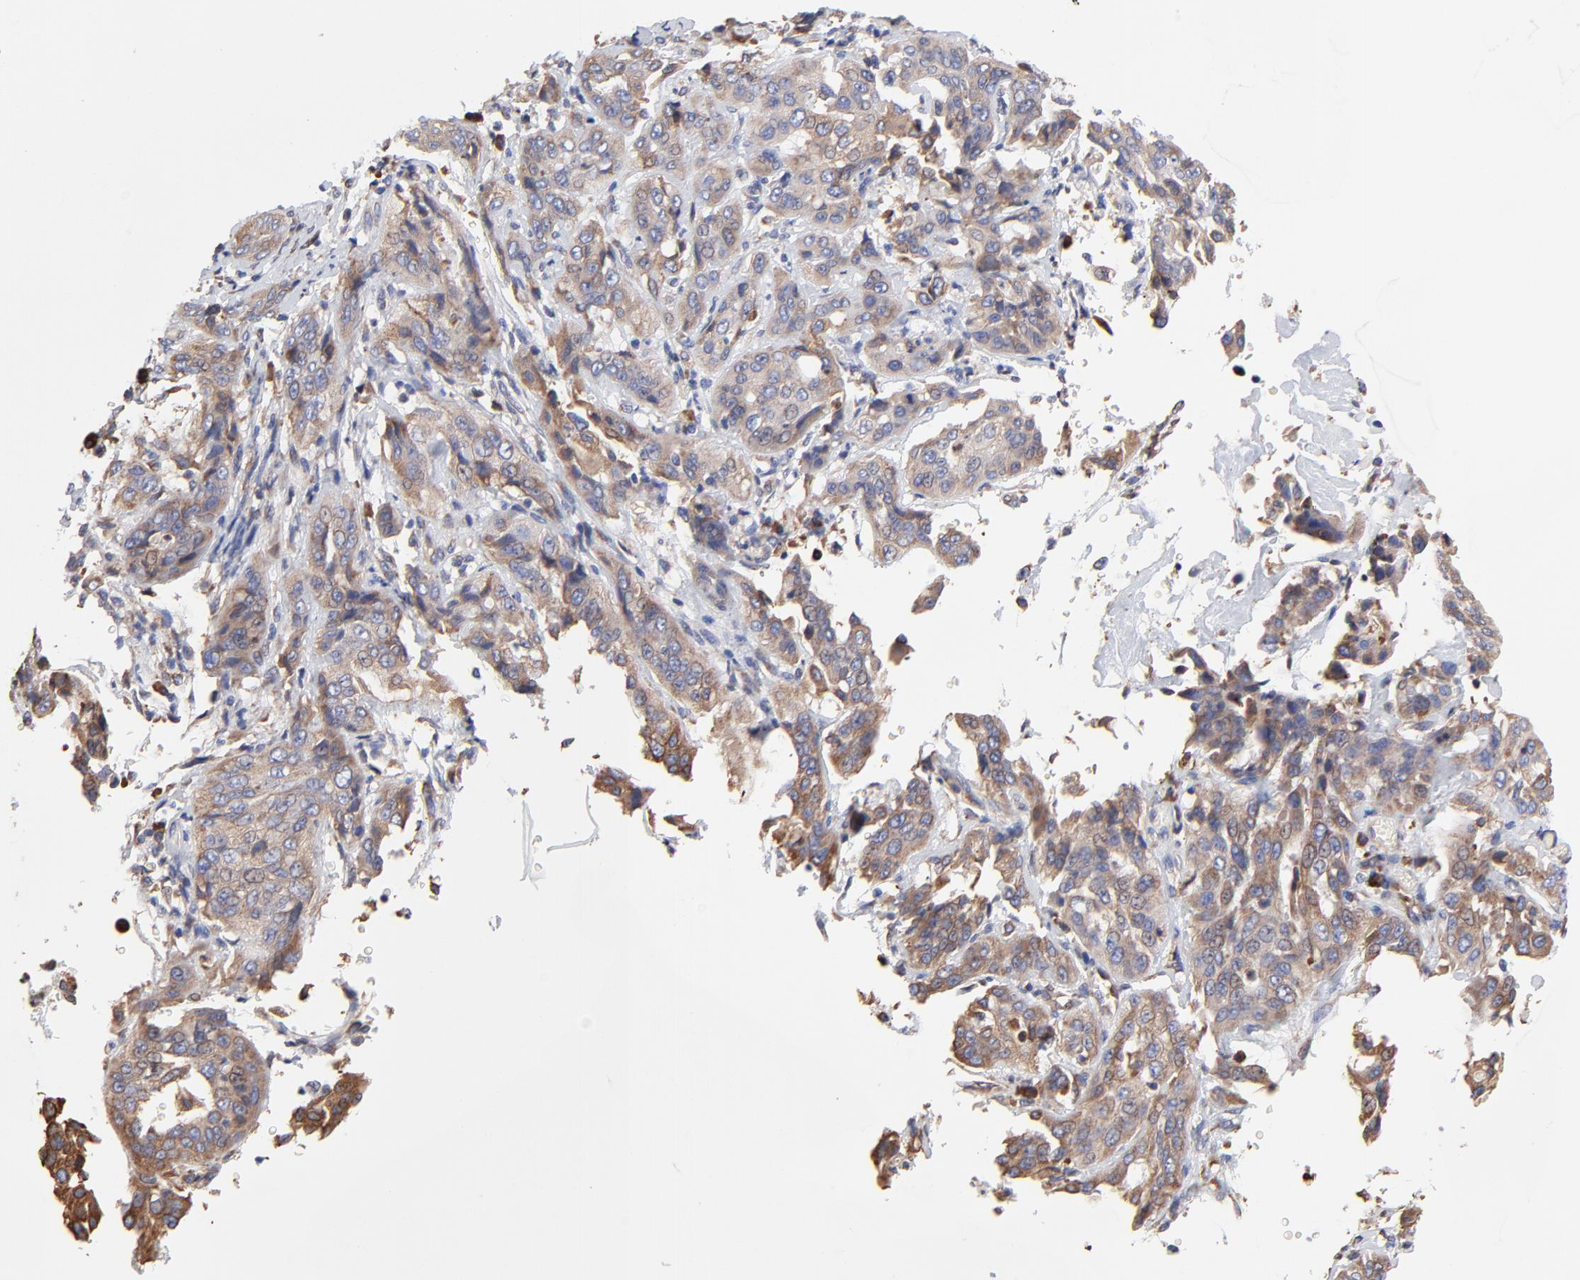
{"staining": {"intensity": "weak", "quantity": ">75%", "location": "cytoplasmic/membranous"}, "tissue": "cervical cancer", "cell_type": "Tumor cells", "image_type": "cancer", "snomed": [{"axis": "morphology", "description": "Squamous cell carcinoma, NOS"}, {"axis": "topography", "description": "Cervix"}], "caption": "Tumor cells reveal low levels of weak cytoplasmic/membranous staining in approximately >75% of cells in human cervical squamous cell carcinoma.", "gene": "LMAN1", "patient": {"sex": "female", "age": 41}}